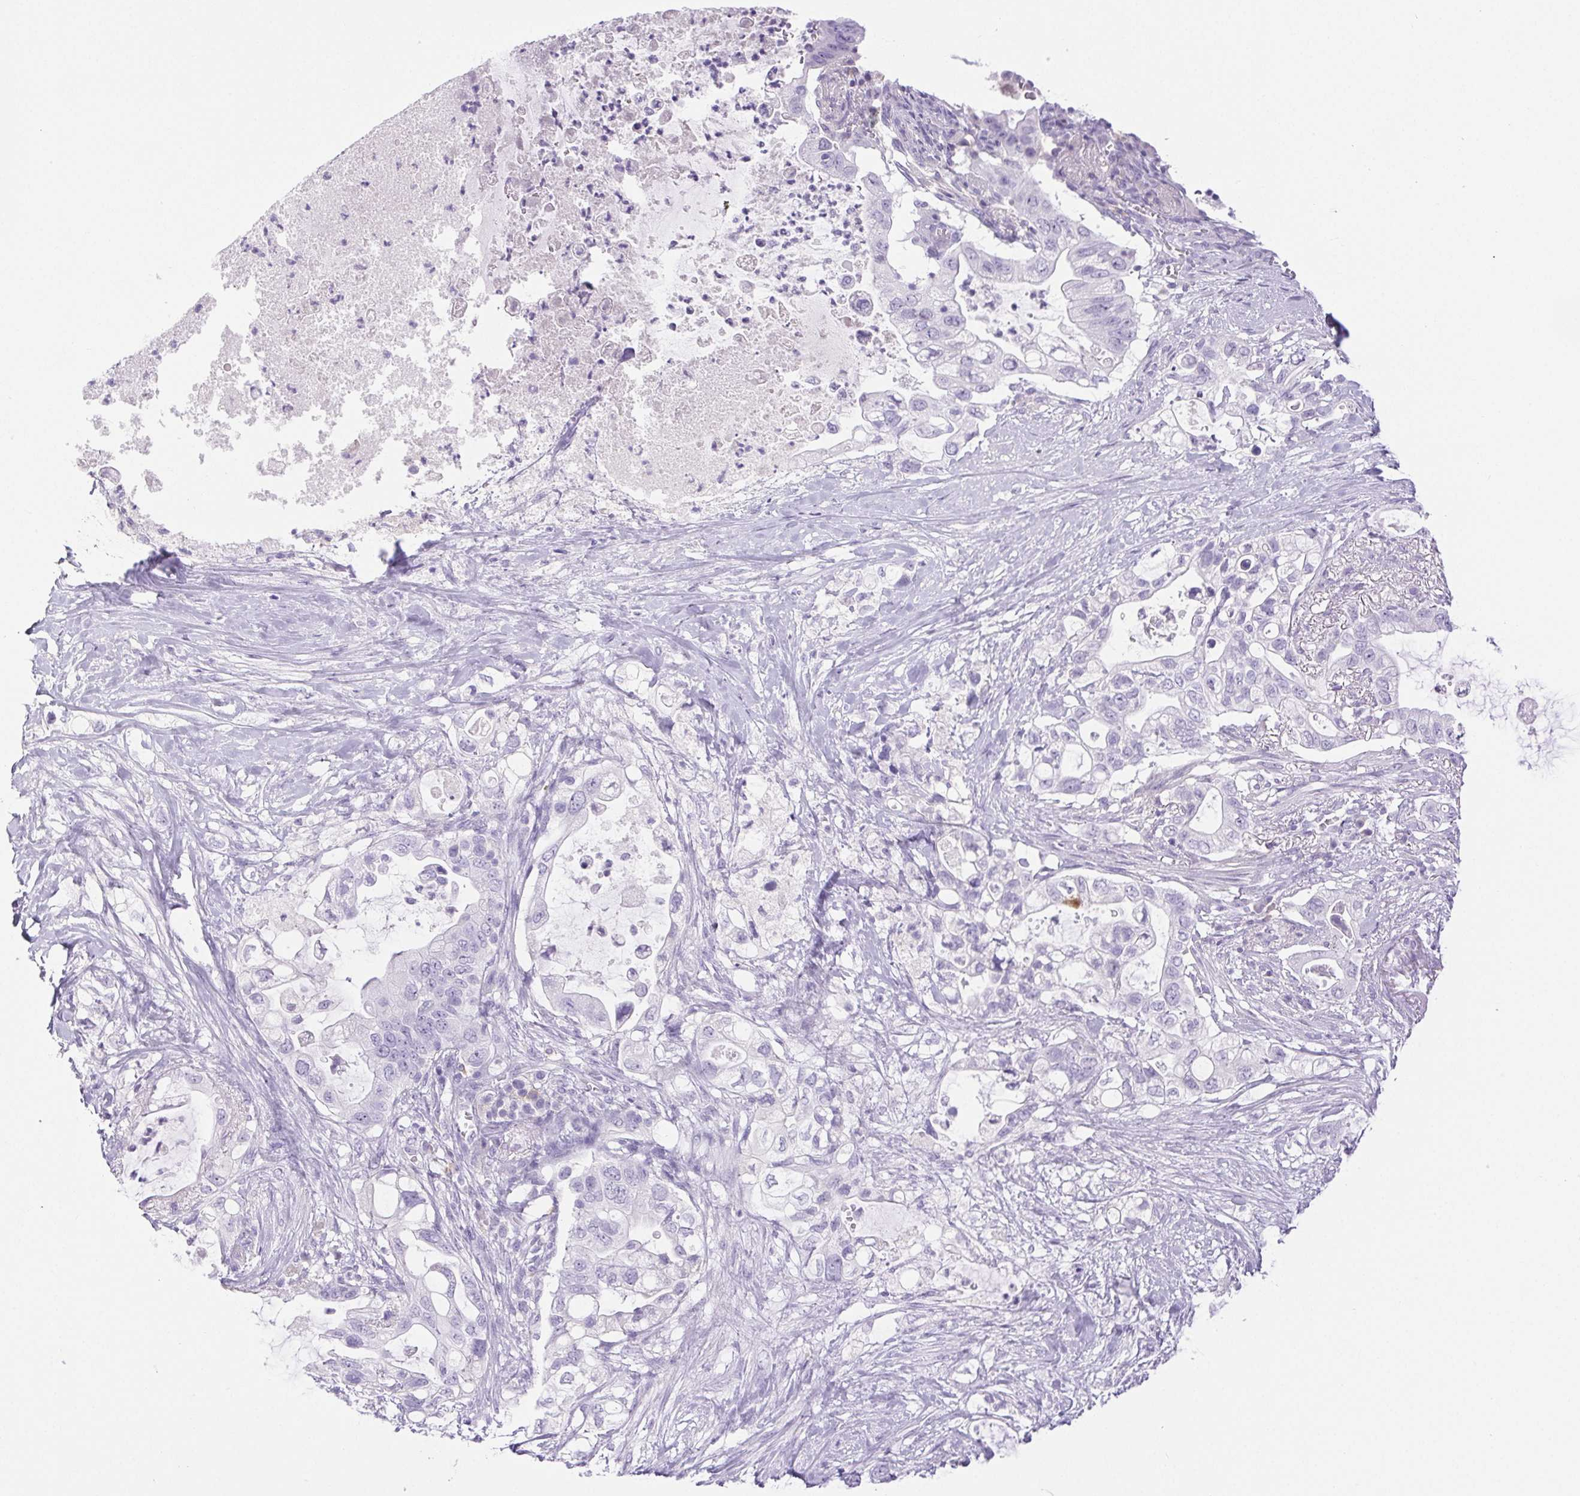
{"staining": {"intensity": "negative", "quantity": "none", "location": "none"}, "tissue": "pancreatic cancer", "cell_type": "Tumor cells", "image_type": "cancer", "snomed": [{"axis": "morphology", "description": "Adenocarcinoma, NOS"}, {"axis": "topography", "description": "Pancreas"}], "caption": "Immunohistochemistry photomicrograph of human adenocarcinoma (pancreatic) stained for a protein (brown), which demonstrates no positivity in tumor cells.", "gene": "PAPPA2", "patient": {"sex": "female", "age": 72}}